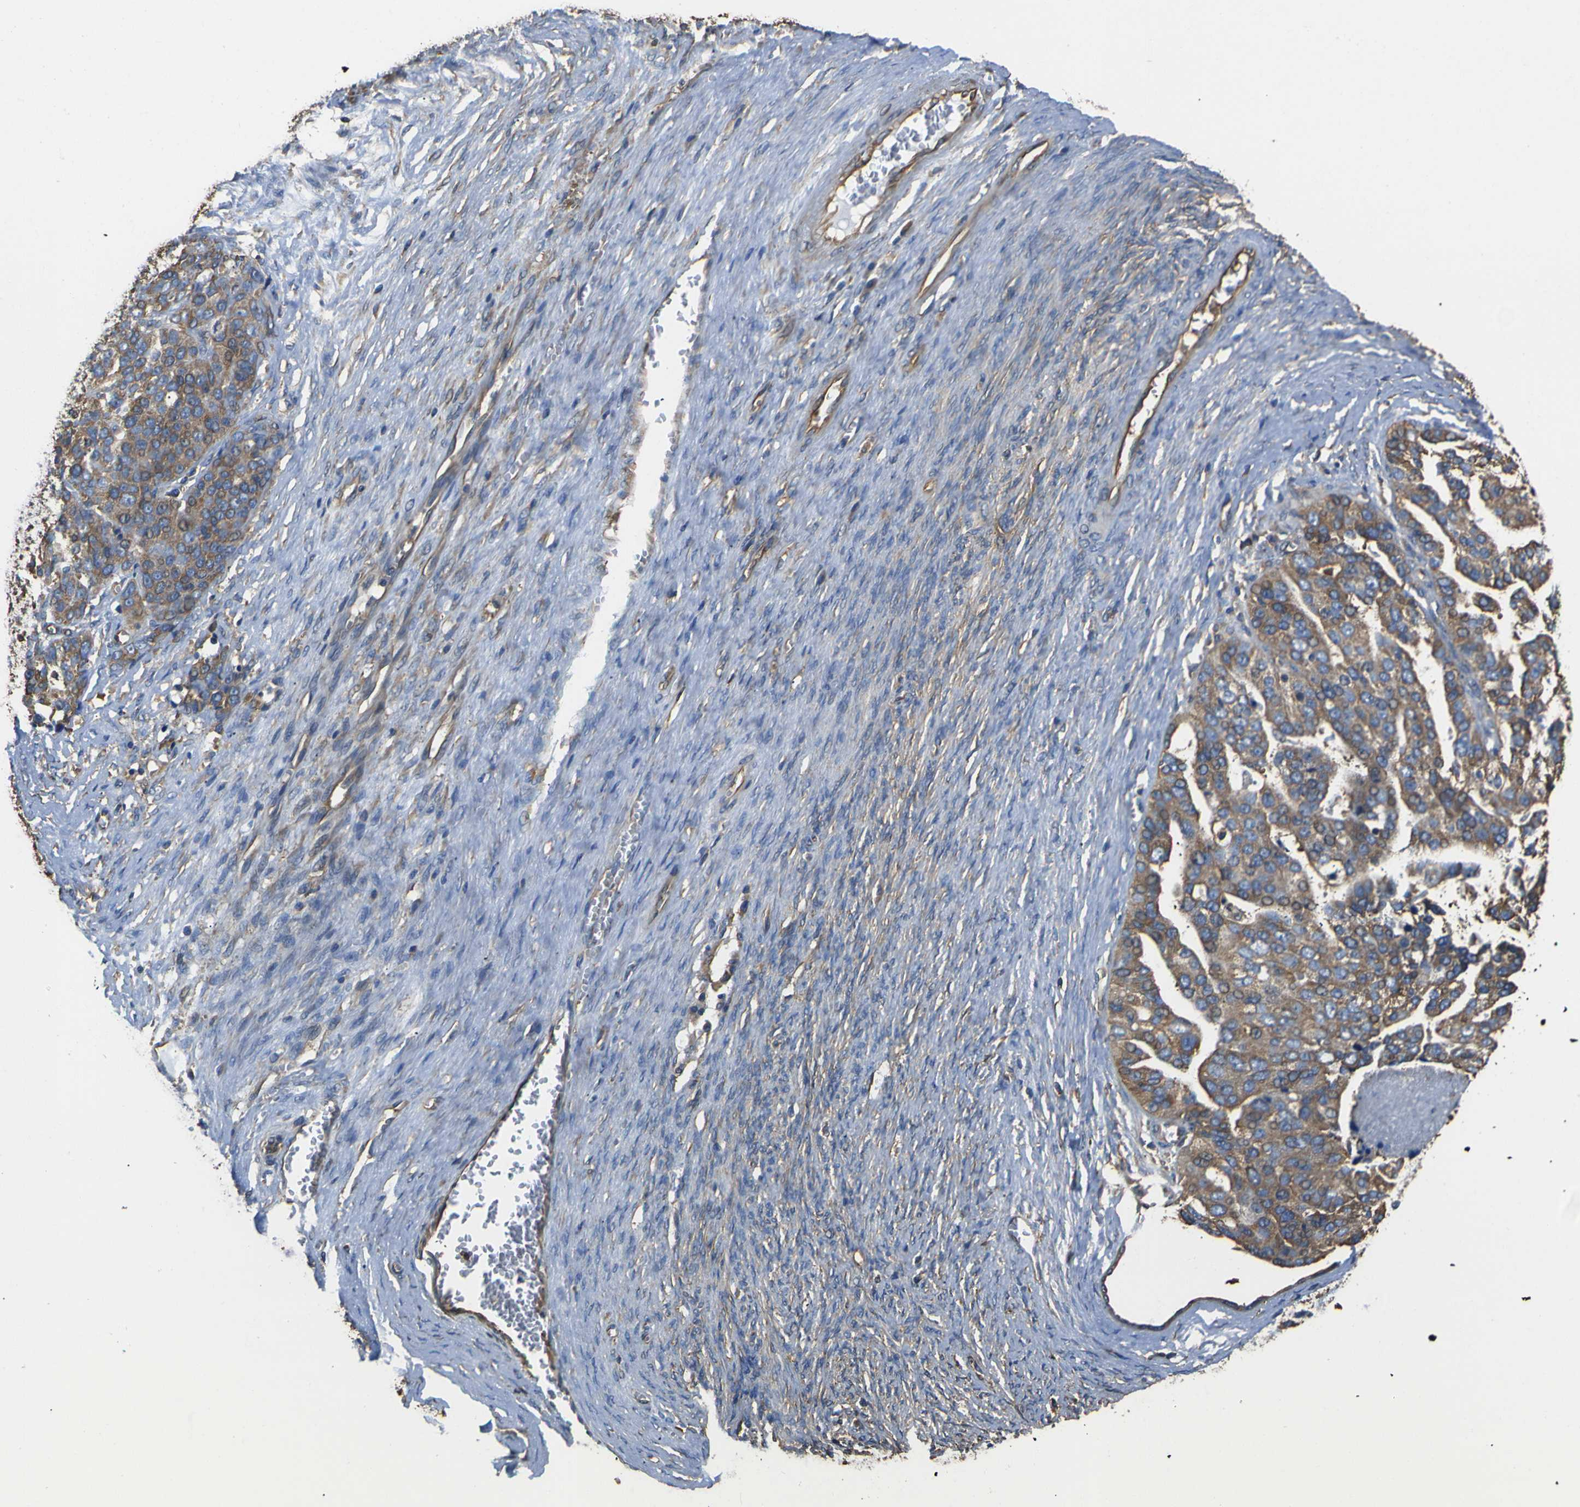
{"staining": {"intensity": "moderate", "quantity": ">75%", "location": "cytoplasmic/membranous"}, "tissue": "ovarian cancer", "cell_type": "Tumor cells", "image_type": "cancer", "snomed": [{"axis": "morphology", "description": "Cystadenocarcinoma, serous, NOS"}, {"axis": "topography", "description": "Ovary"}], "caption": "Immunohistochemical staining of human ovarian cancer (serous cystadenocarcinoma) shows medium levels of moderate cytoplasmic/membranous expression in approximately >75% of tumor cells. The staining is performed using DAB (3,3'-diaminobenzidine) brown chromogen to label protein expression. The nuclei are counter-stained blue using hematoxylin.", "gene": "TUBB", "patient": {"sex": "female", "age": 44}}